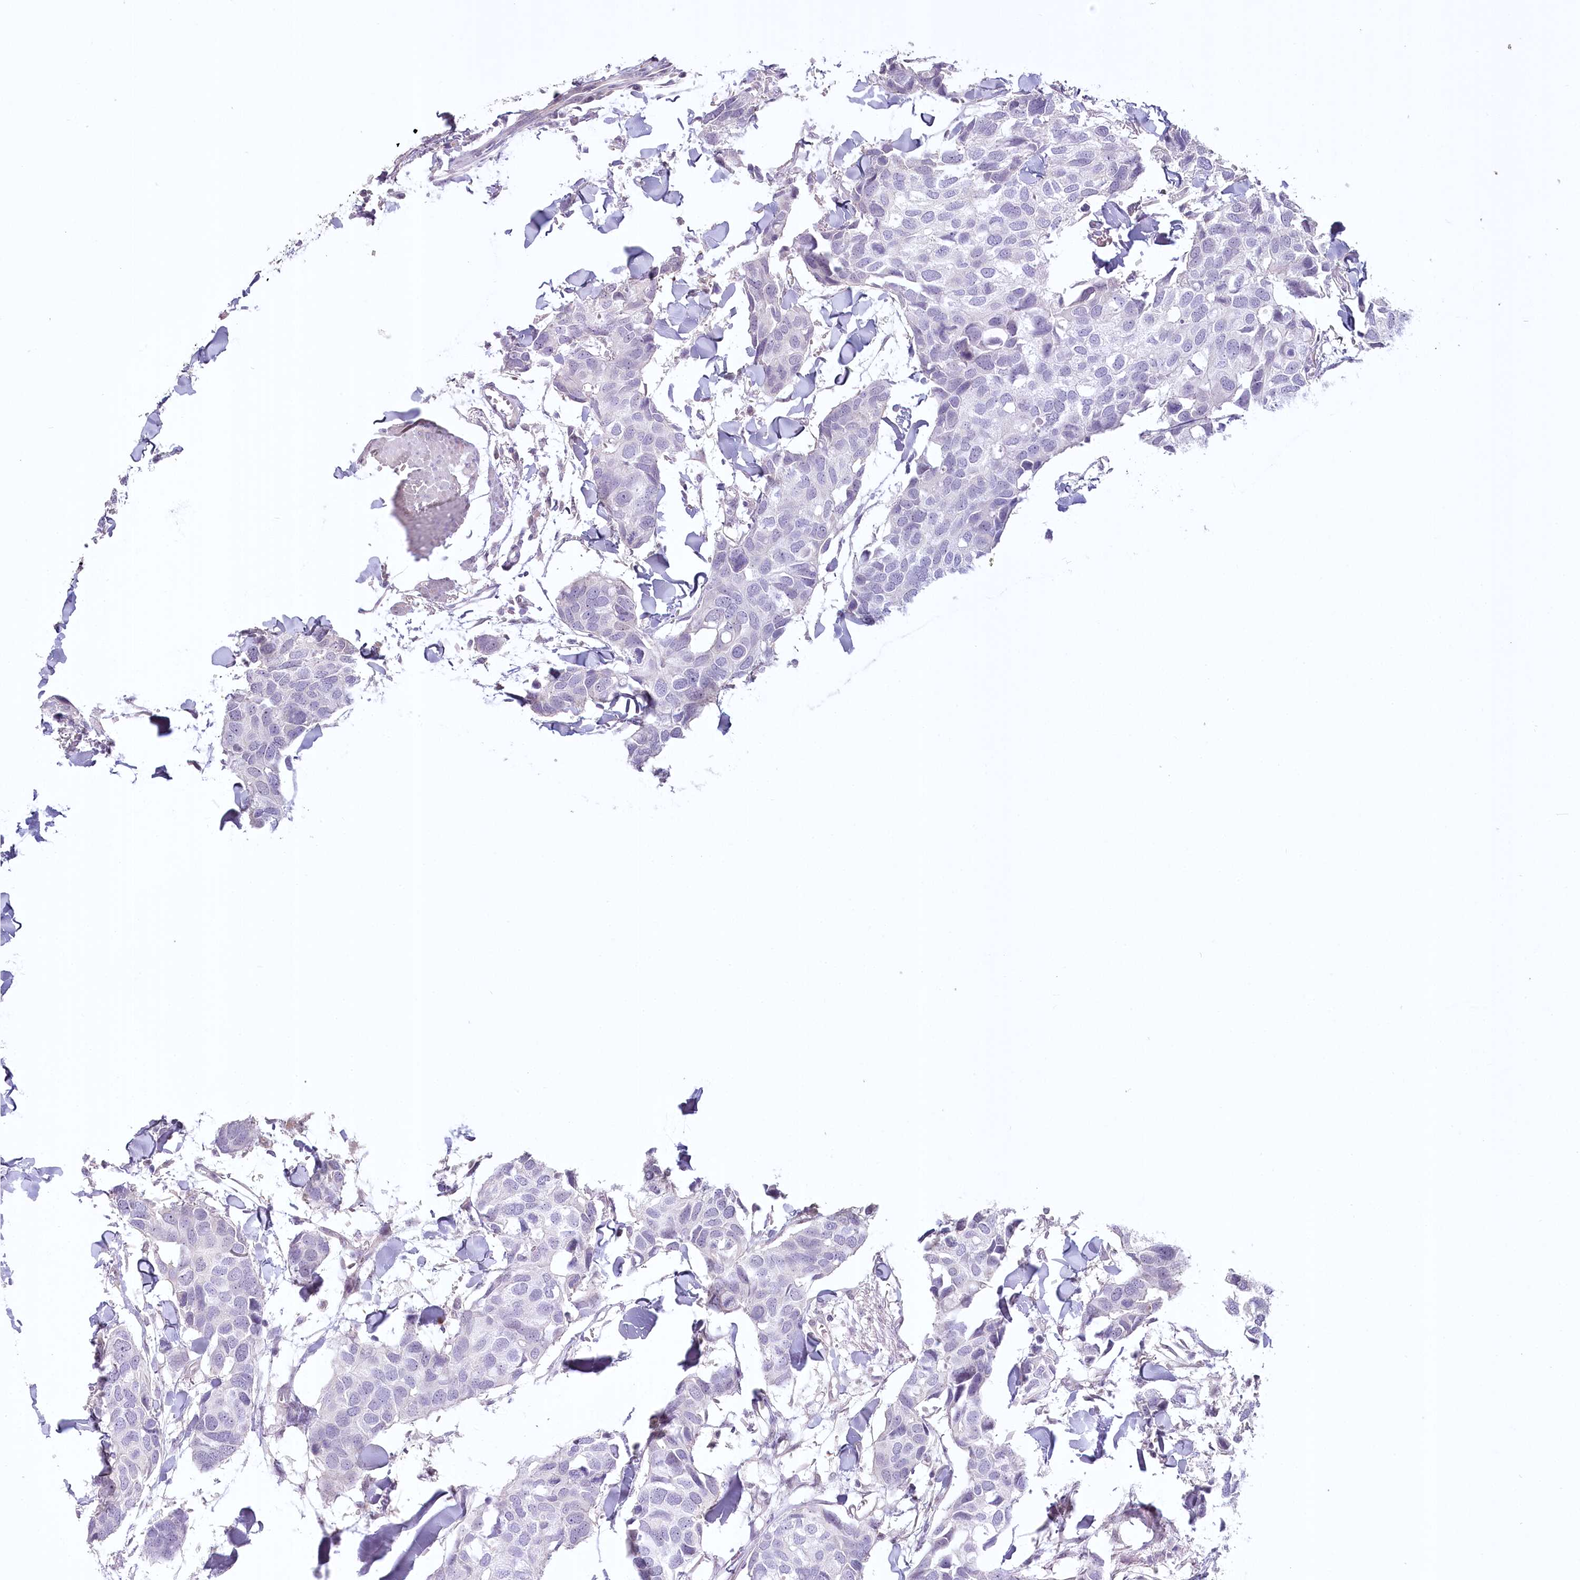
{"staining": {"intensity": "negative", "quantity": "none", "location": "none"}, "tissue": "breast cancer", "cell_type": "Tumor cells", "image_type": "cancer", "snomed": [{"axis": "morphology", "description": "Duct carcinoma"}, {"axis": "topography", "description": "Breast"}], "caption": "The immunohistochemistry (IHC) histopathology image has no significant expression in tumor cells of breast cancer (intraductal carcinoma) tissue.", "gene": "USP11", "patient": {"sex": "female", "age": 83}}